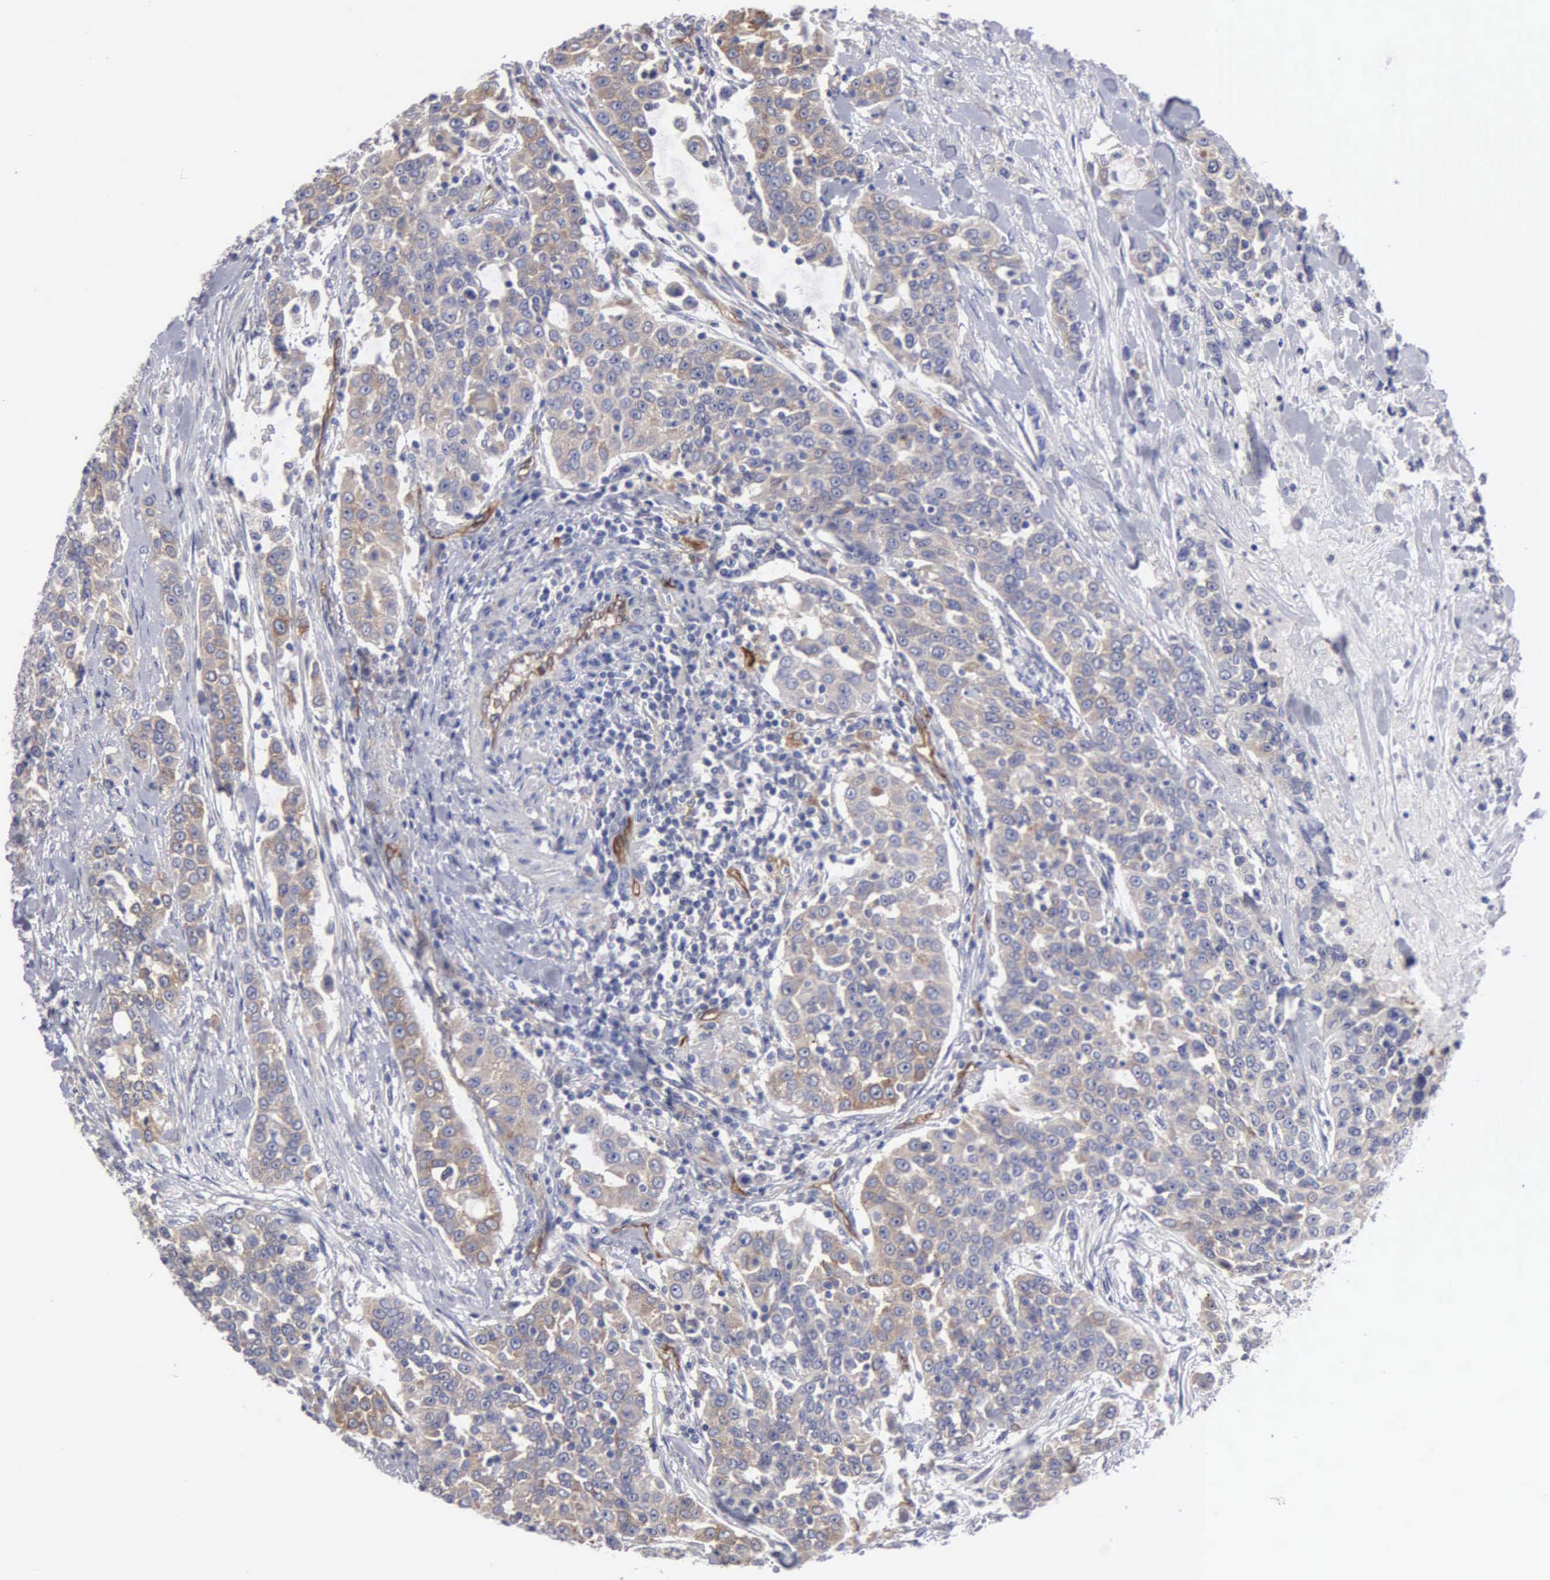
{"staining": {"intensity": "weak", "quantity": ">75%", "location": "cytoplasmic/membranous"}, "tissue": "urothelial cancer", "cell_type": "Tumor cells", "image_type": "cancer", "snomed": [{"axis": "morphology", "description": "Urothelial carcinoma, High grade"}, {"axis": "topography", "description": "Urinary bladder"}], "caption": "Tumor cells display low levels of weak cytoplasmic/membranous staining in approximately >75% of cells in high-grade urothelial carcinoma.", "gene": "RDX", "patient": {"sex": "female", "age": 80}}